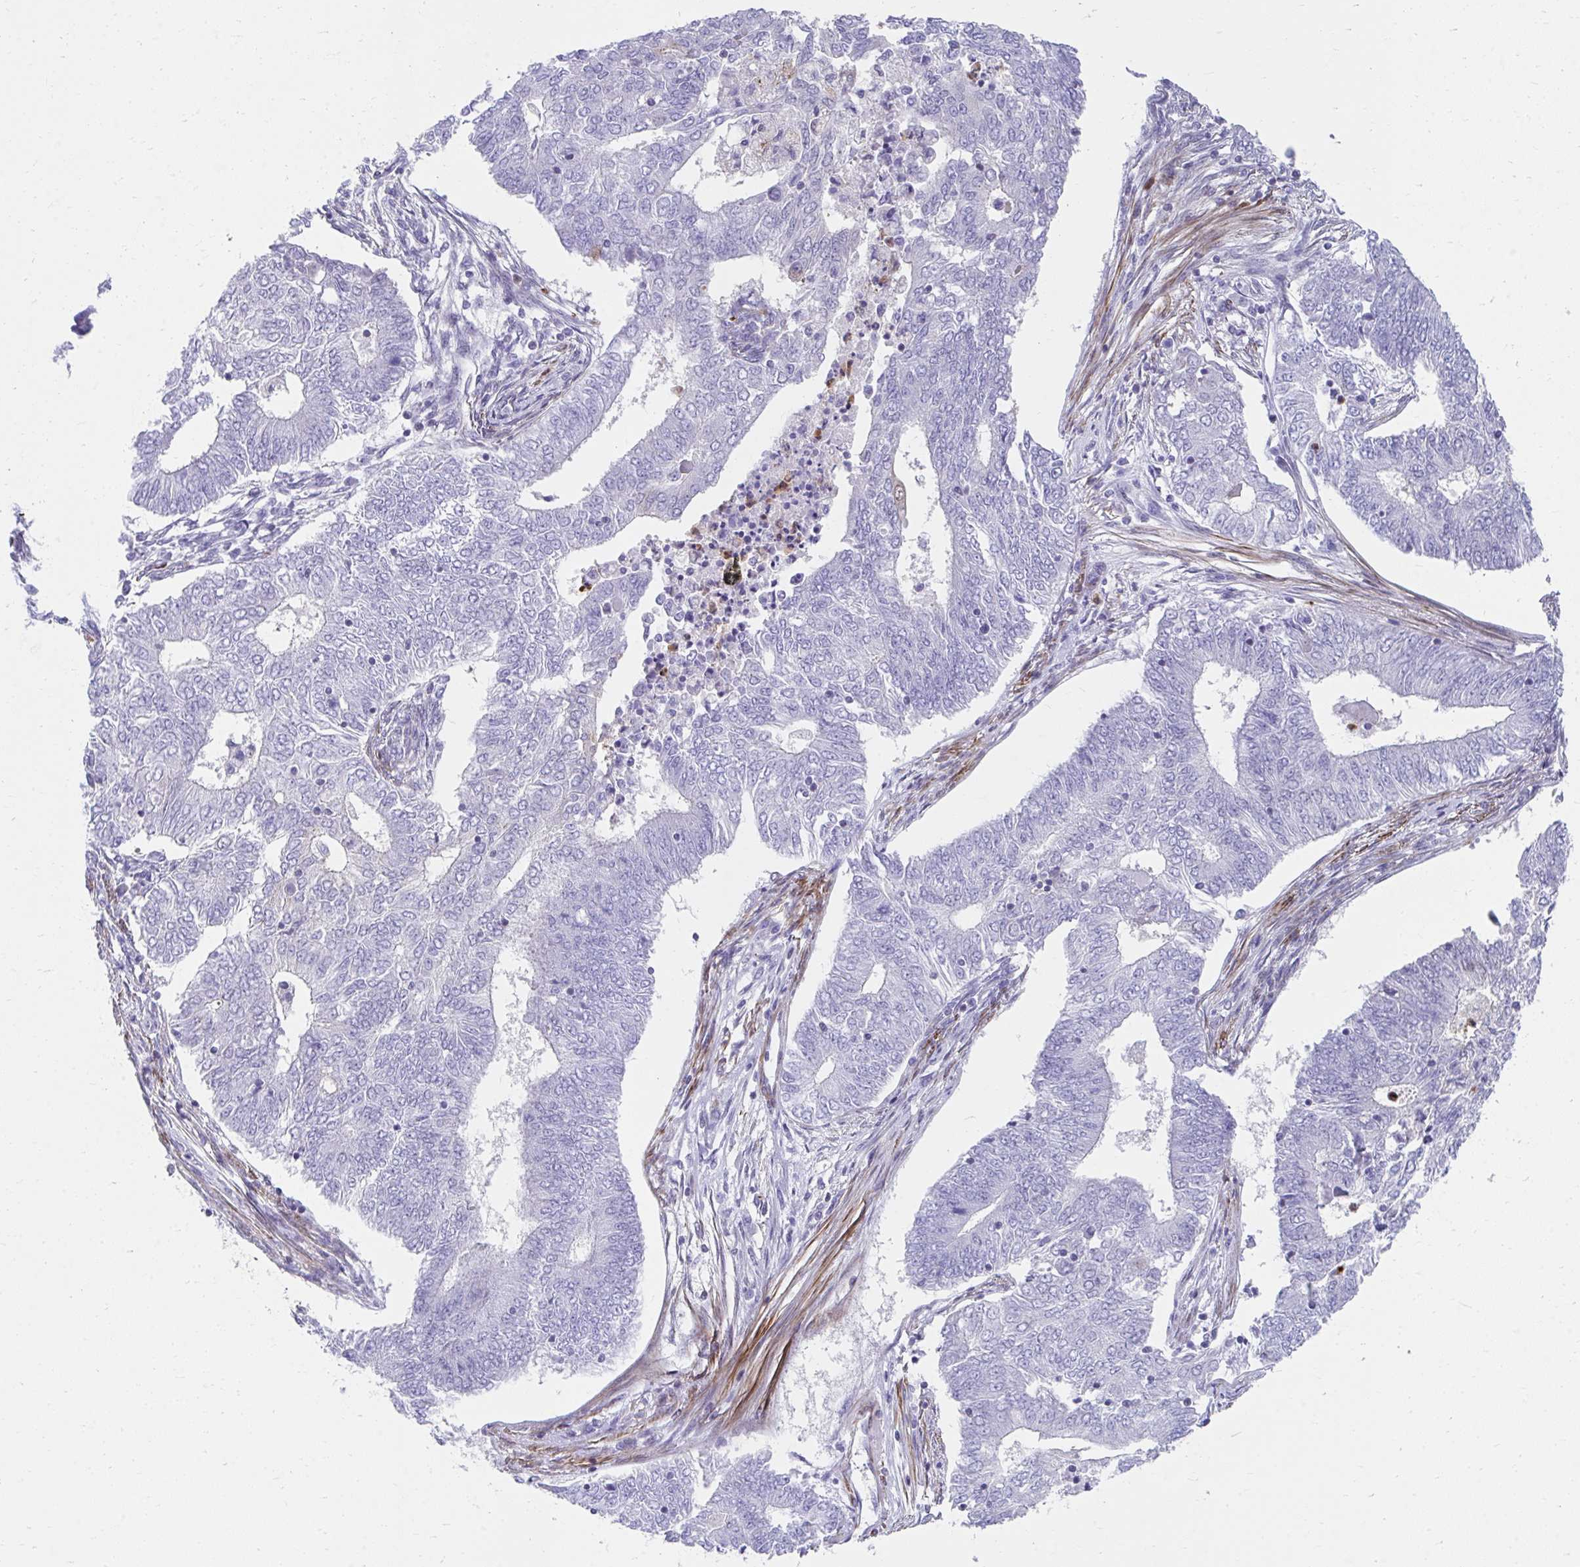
{"staining": {"intensity": "negative", "quantity": "none", "location": "none"}, "tissue": "endometrial cancer", "cell_type": "Tumor cells", "image_type": "cancer", "snomed": [{"axis": "morphology", "description": "Adenocarcinoma, NOS"}, {"axis": "topography", "description": "Endometrium"}], "caption": "Tumor cells show no significant protein staining in endometrial cancer (adenocarcinoma).", "gene": "CSTB", "patient": {"sex": "female", "age": 62}}